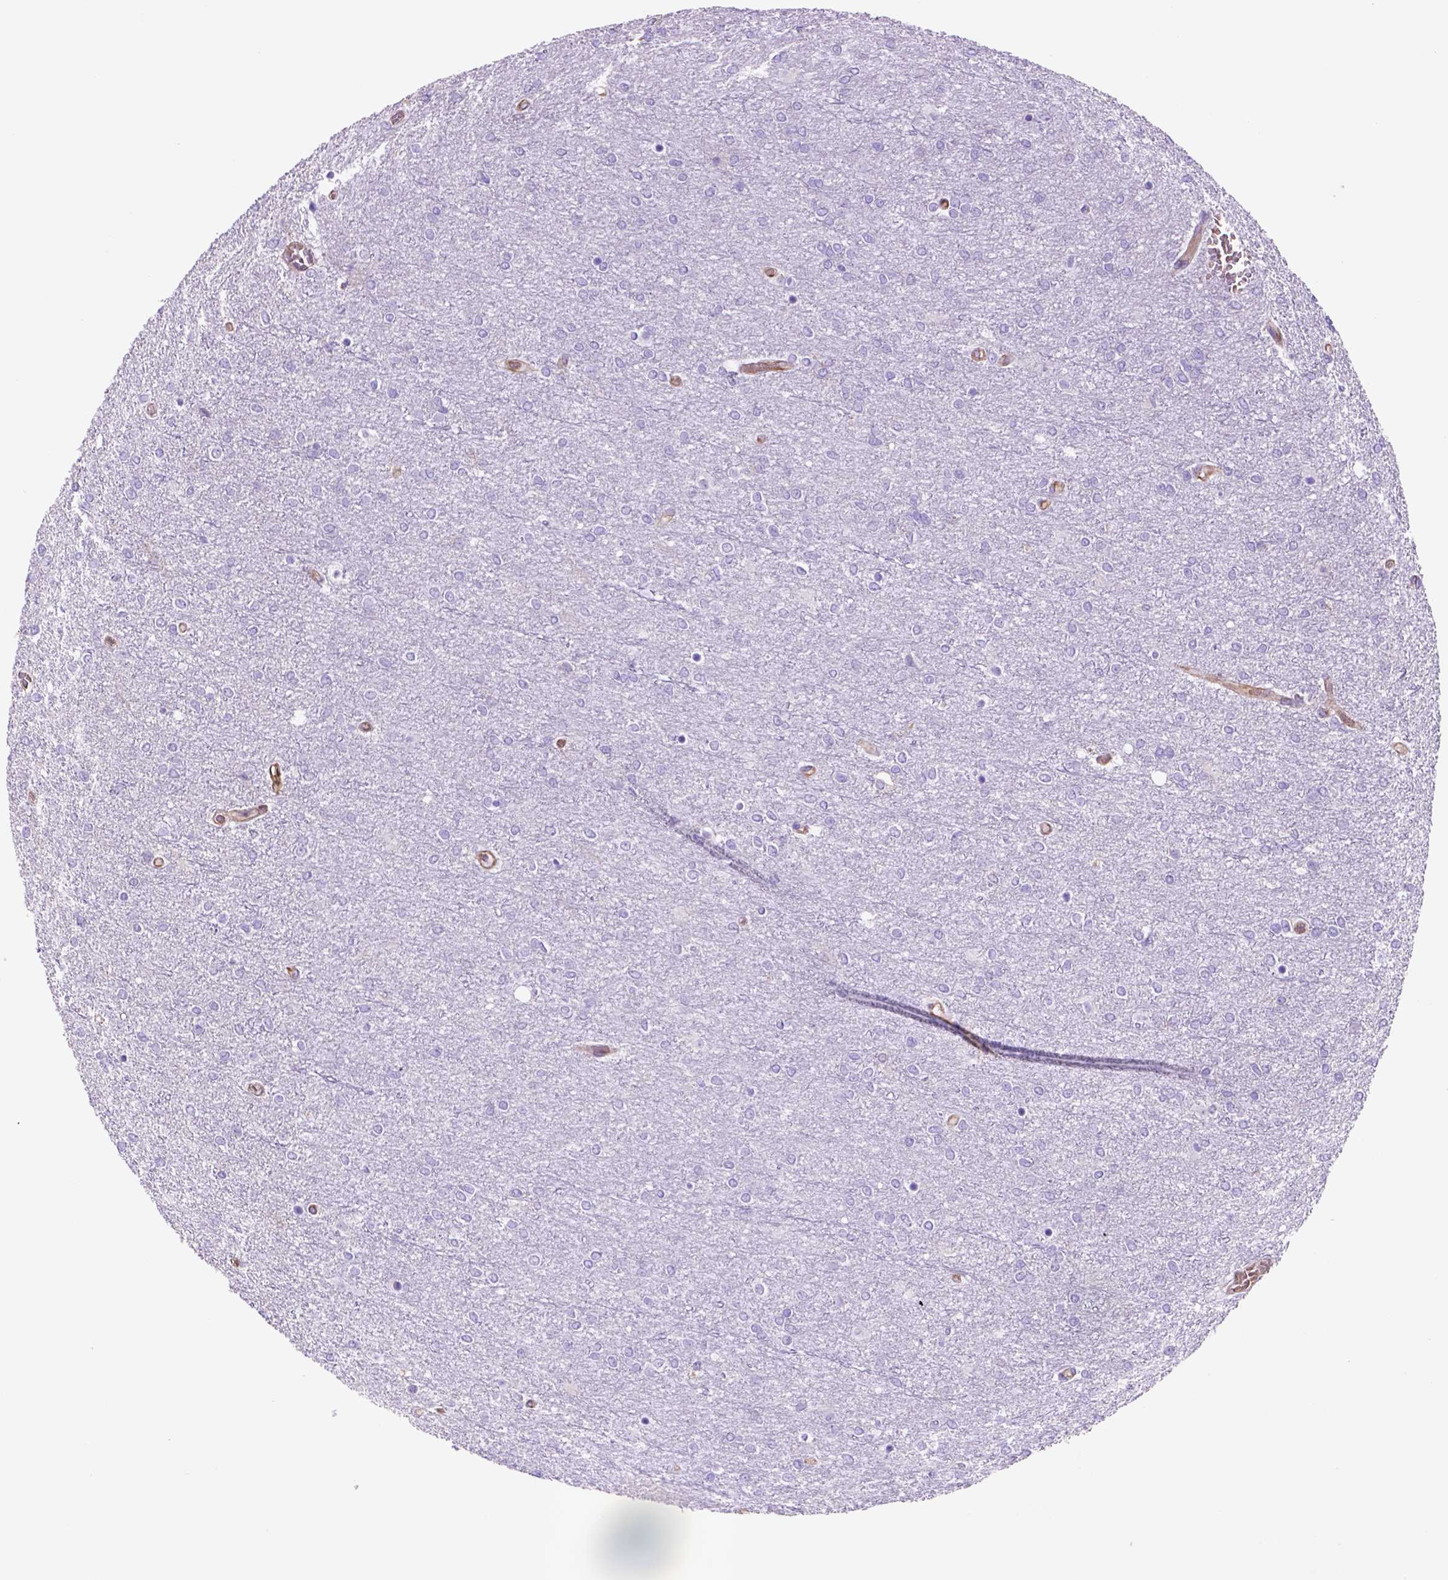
{"staining": {"intensity": "negative", "quantity": "none", "location": "none"}, "tissue": "glioma", "cell_type": "Tumor cells", "image_type": "cancer", "snomed": [{"axis": "morphology", "description": "Glioma, malignant, High grade"}, {"axis": "topography", "description": "Brain"}], "caption": "DAB (3,3'-diaminobenzidine) immunohistochemical staining of human glioma shows no significant expression in tumor cells. (Stains: DAB IHC with hematoxylin counter stain, Microscopy: brightfield microscopy at high magnification).", "gene": "ZZZ3", "patient": {"sex": "female", "age": 61}}